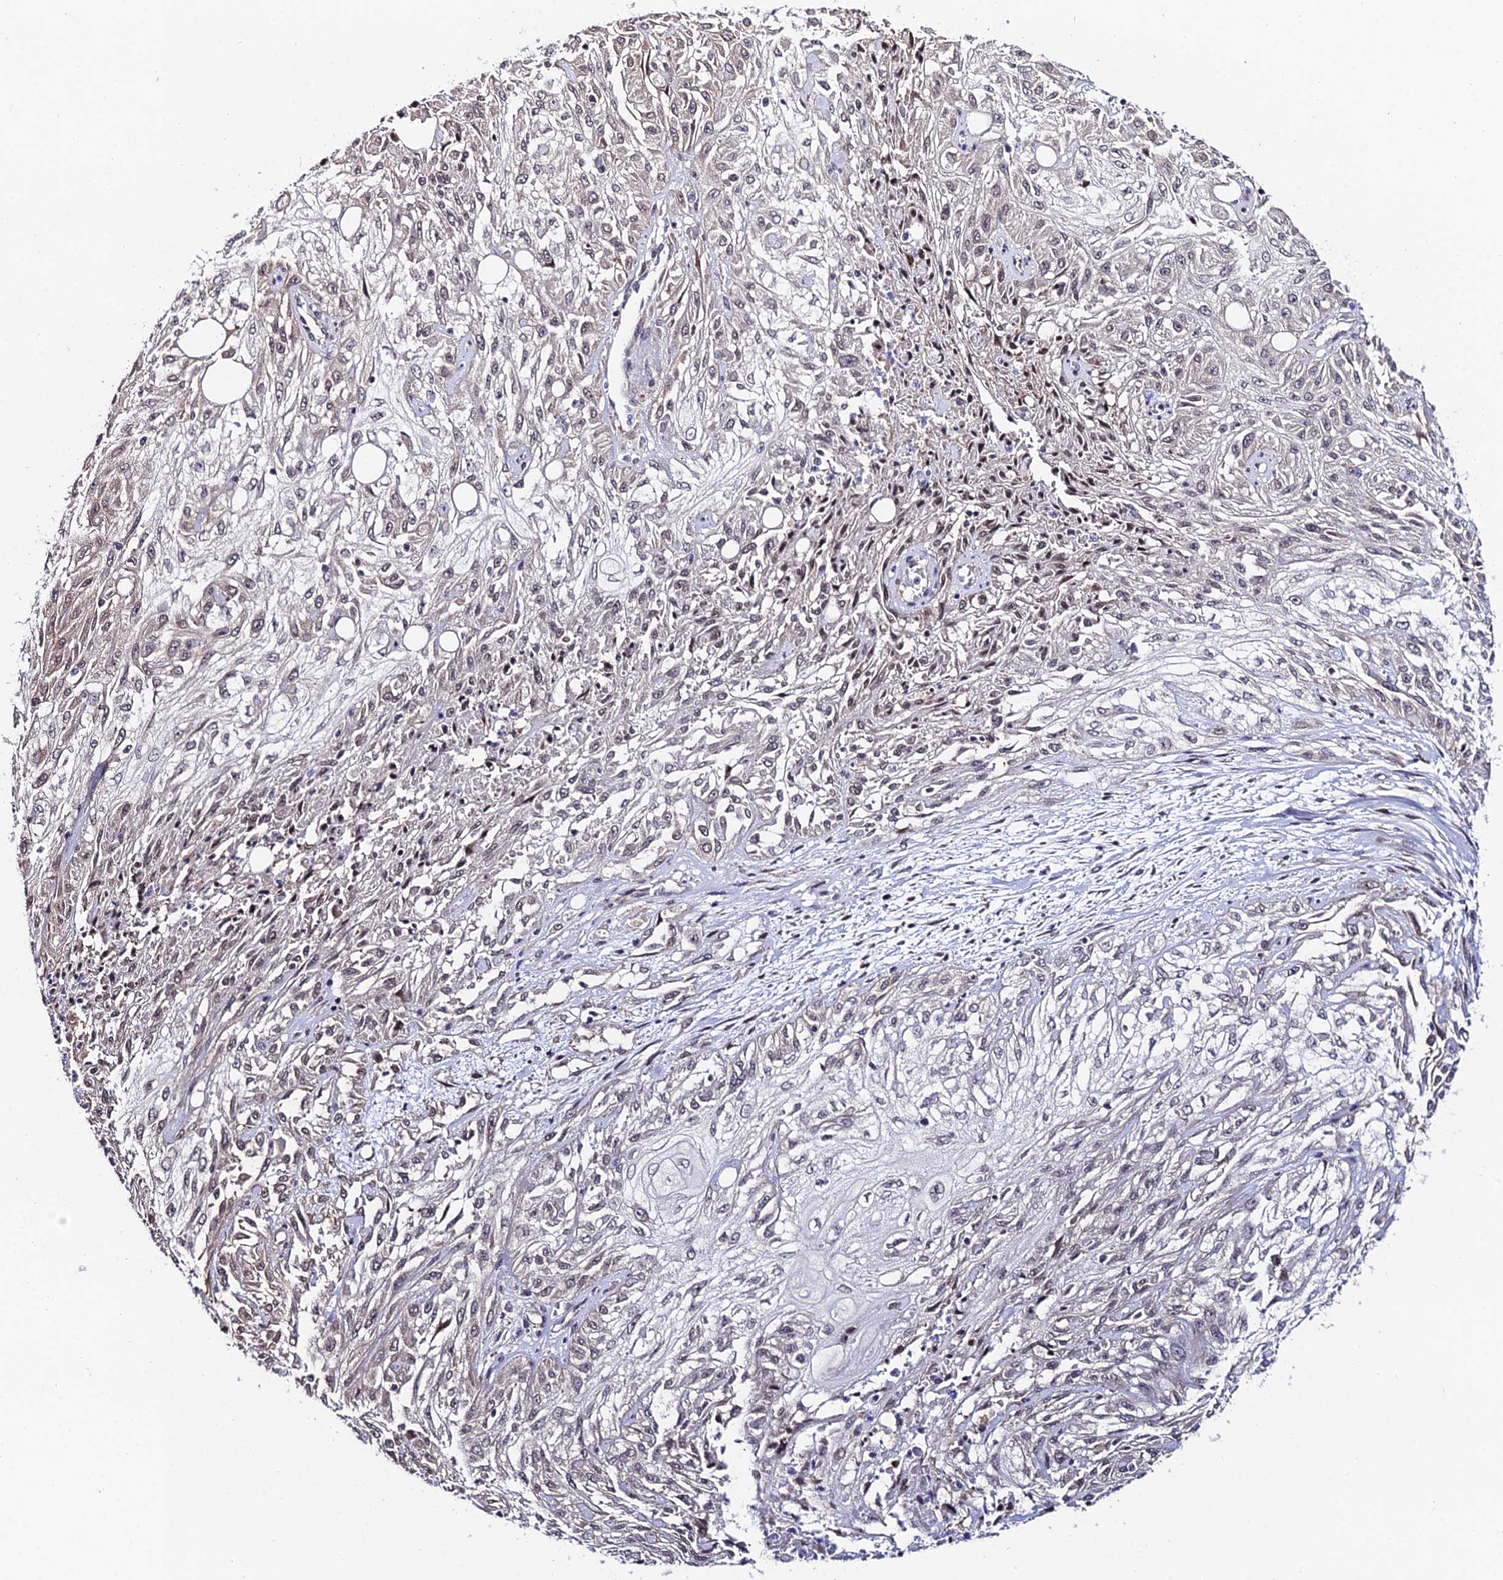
{"staining": {"intensity": "weak", "quantity": "<25%", "location": "cytoplasmic/membranous"}, "tissue": "skin cancer", "cell_type": "Tumor cells", "image_type": "cancer", "snomed": [{"axis": "morphology", "description": "Squamous cell carcinoma, NOS"}, {"axis": "morphology", "description": "Squamous cell carcinoma, metastatic, NOS"}, {"axis": "topography", "description": "Skin"}, {"axis": "topography", "description": "Lymph node"}], "caption": "An immunohistochemistry image of skin cancer (metastatic squamous cell carcinoma) is shown. There is no staining in tumor cells of skin cancer (metastatic squamous cell carcinoma). (DAB (3,3'-diaminobenzidine) immunohistochemistry (IHC), high magnification).", "gene": "INPP4A", "patient": {"sex": "male", "age": 75}}